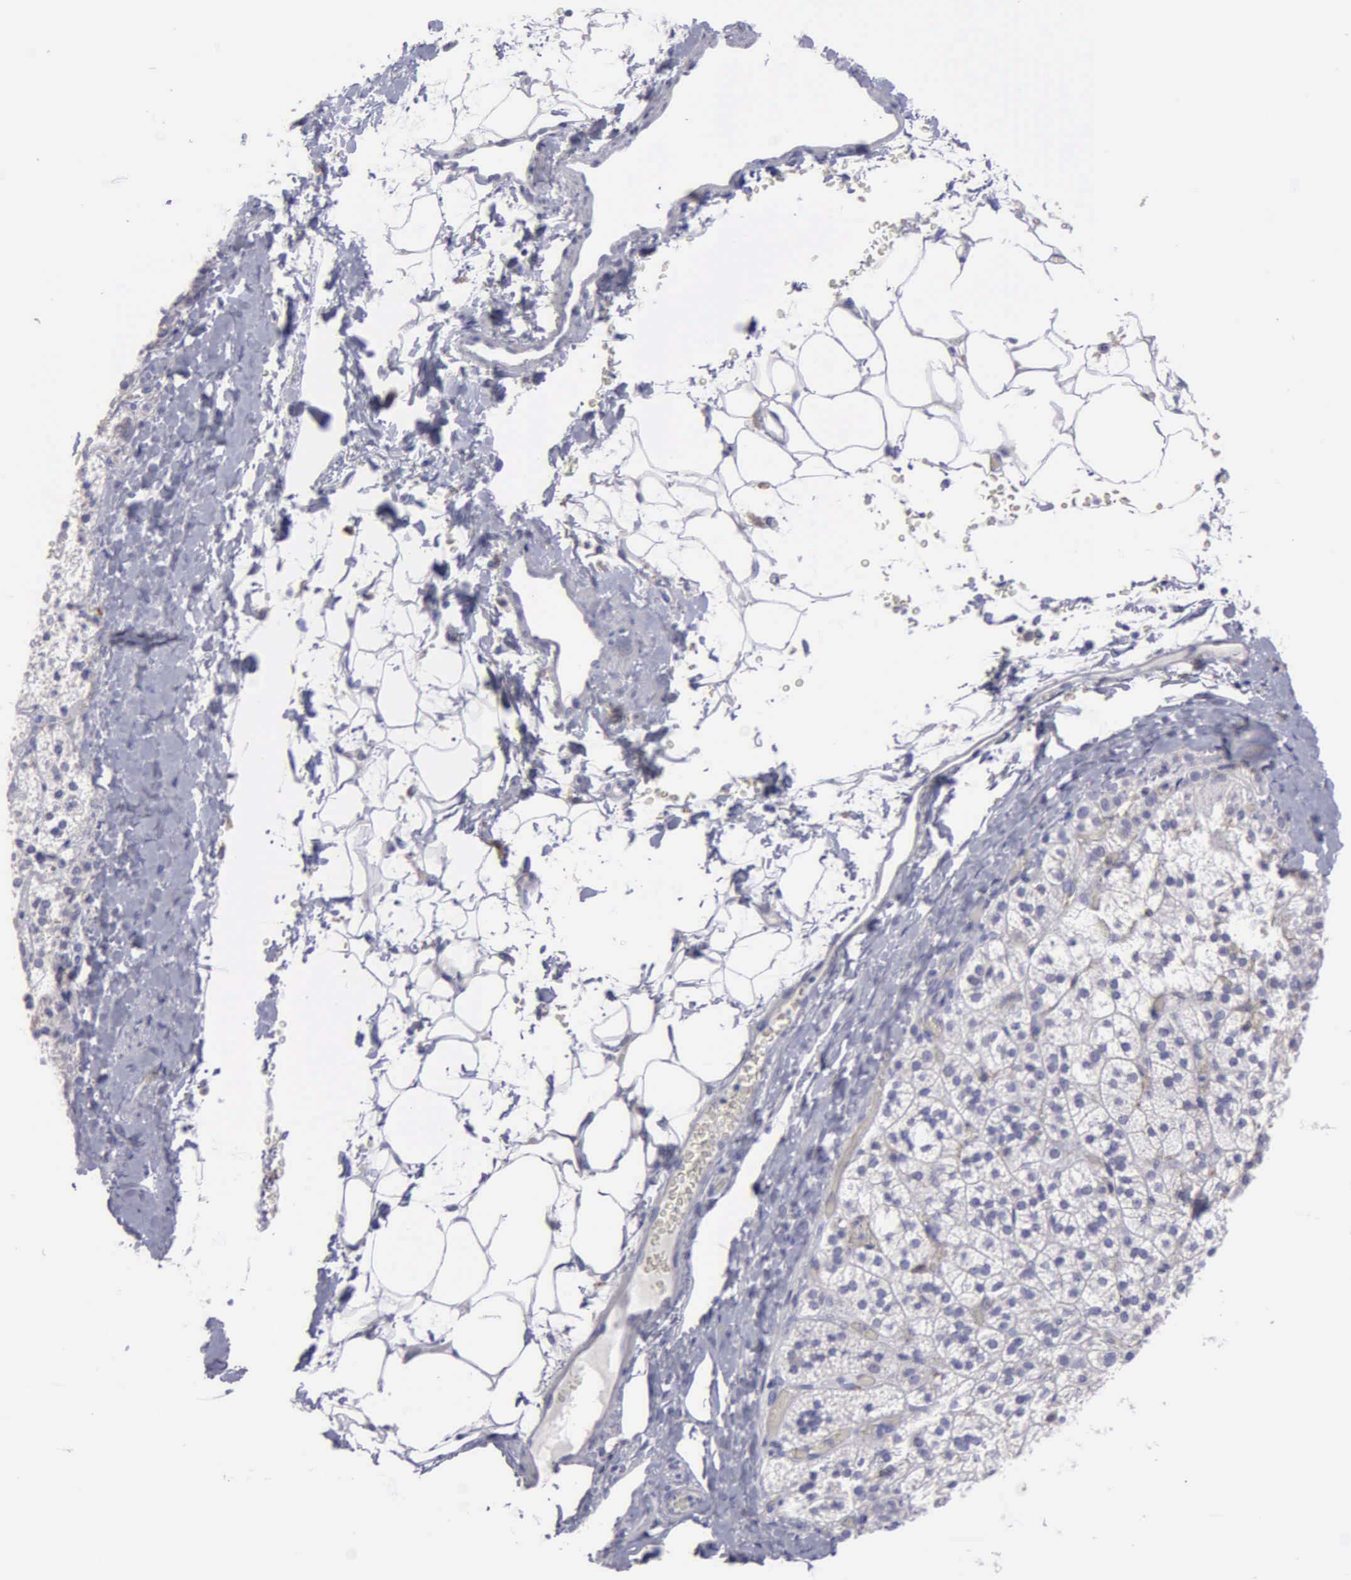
{"staining": {"intensity": "negative", "quantity": "none", "location": "none"}, "tissue": "adrenal gland", "cell_type": "Glandular cells", "image_type": "normal", "snomed": [{"axis": "morphology", "description": "Normal tissue, NOS"}, {"axis": "topography", "description": "Adrenal gland"}], "caption": "A micrograph of adrenal gland stained for a protein demonstrates no brown staining in glandular cells. (DAB (3,3'-diaminobenzidine) immunohistochemistry (IHC), high magnification).", "gene": "TYRP1", "patient": {"sex": "male", "age": 53}}